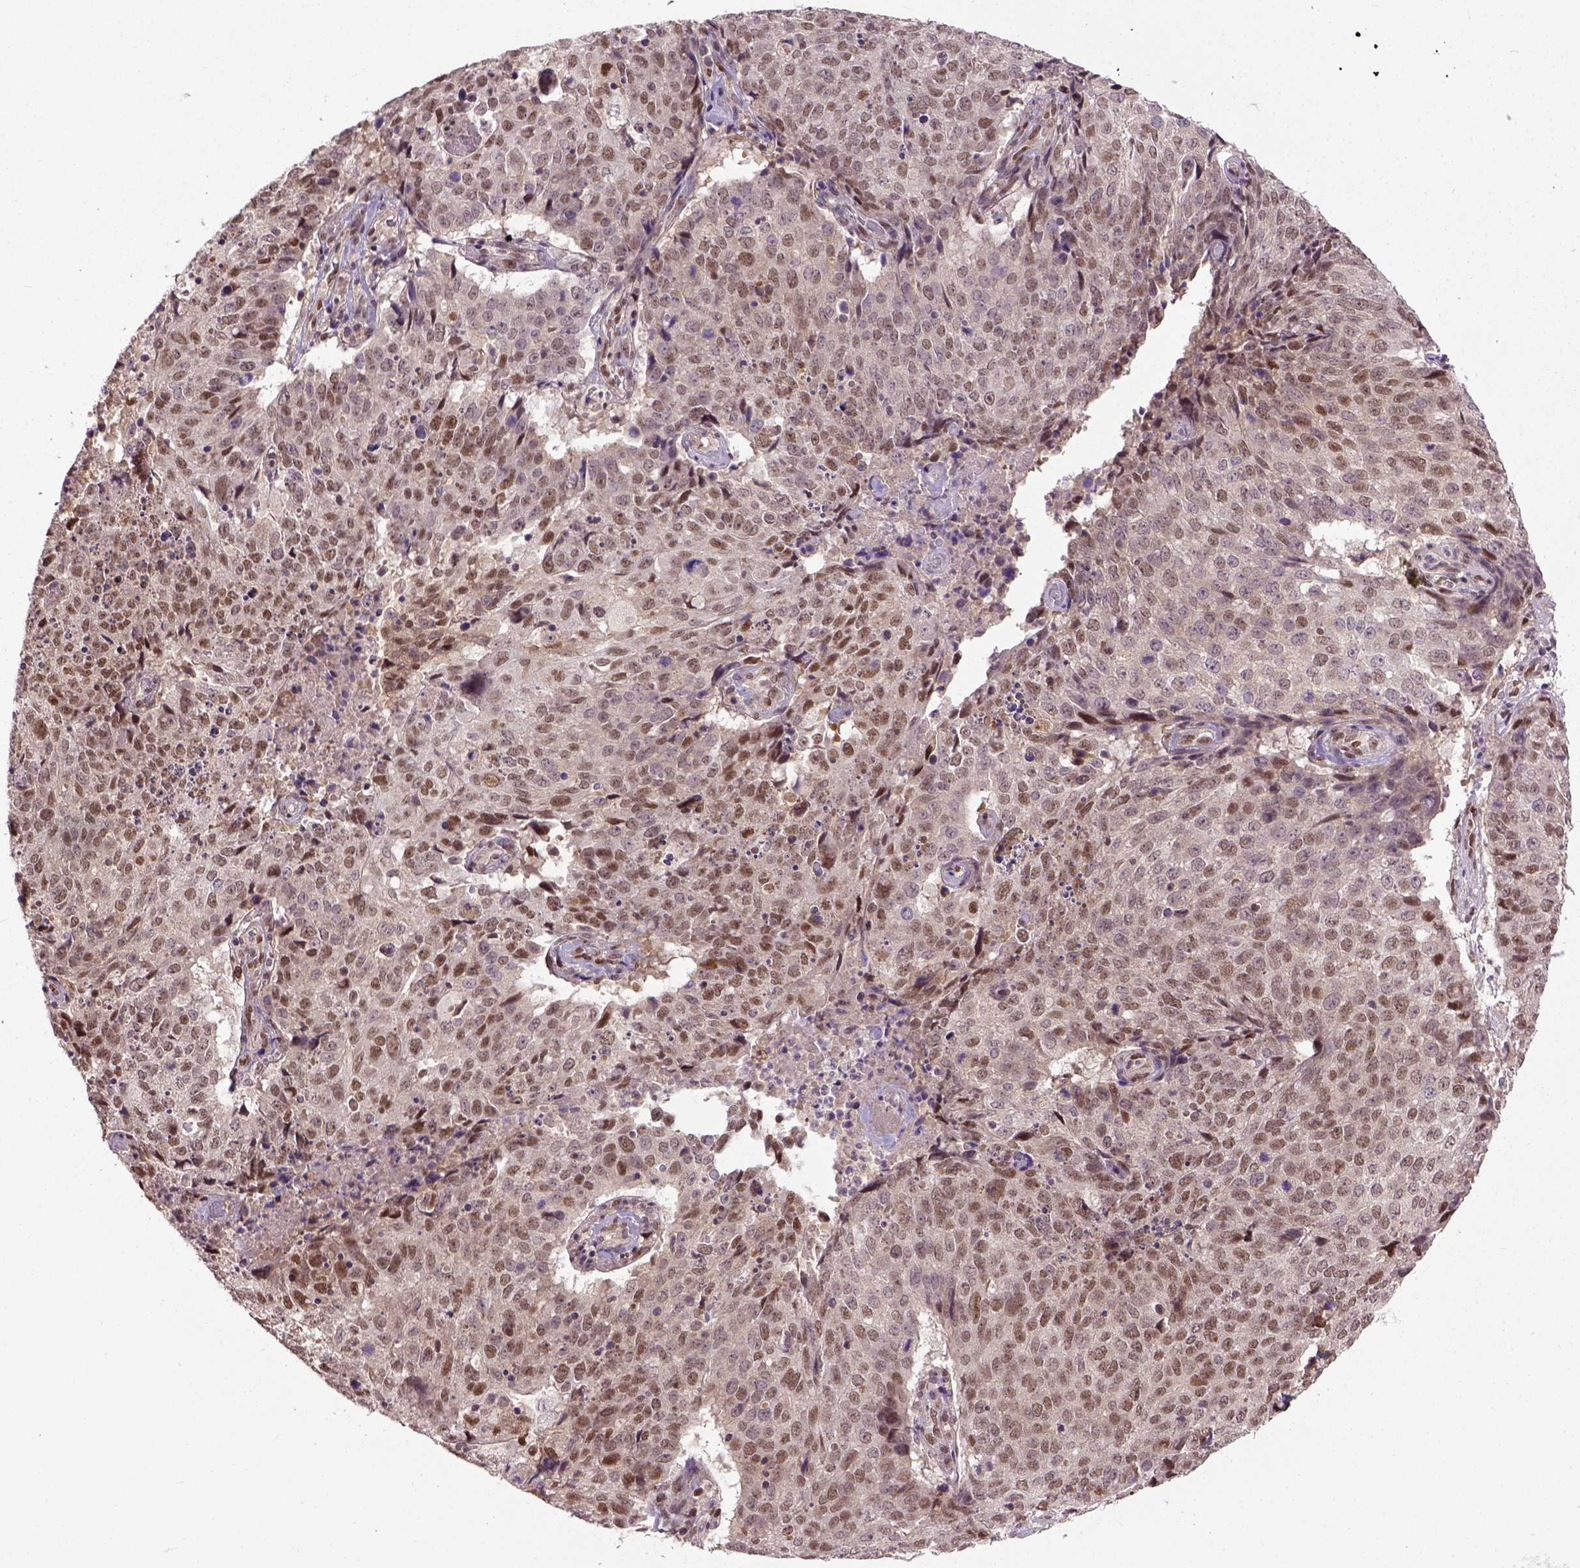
{"staining": {"intensity": "moderate", "quantity": ">75%", "location": "nuclear"}, "tissue": "lung cancer", "cell_type": "Tumor cells", "image_type": "cancer", "snomed": [{"axis": "morphology", "description": "Normal tissue, NOS"}, {"axis": "morphology", "description": "Squamous cell carcinoma, NOS"}, {"axis": "topography", "description": "Bronchus"}, {"axis": "topography", "description": "Lung"}], "caption": "A high-resolution histopathology image shows immunohistochemistry (IHC) staining of lung cancer, which demonstrates moderate nuclear expression in approximately >75% of tumor cells.", "gene": "UBA3", "patient": {"sex": "male", "age": 64}}